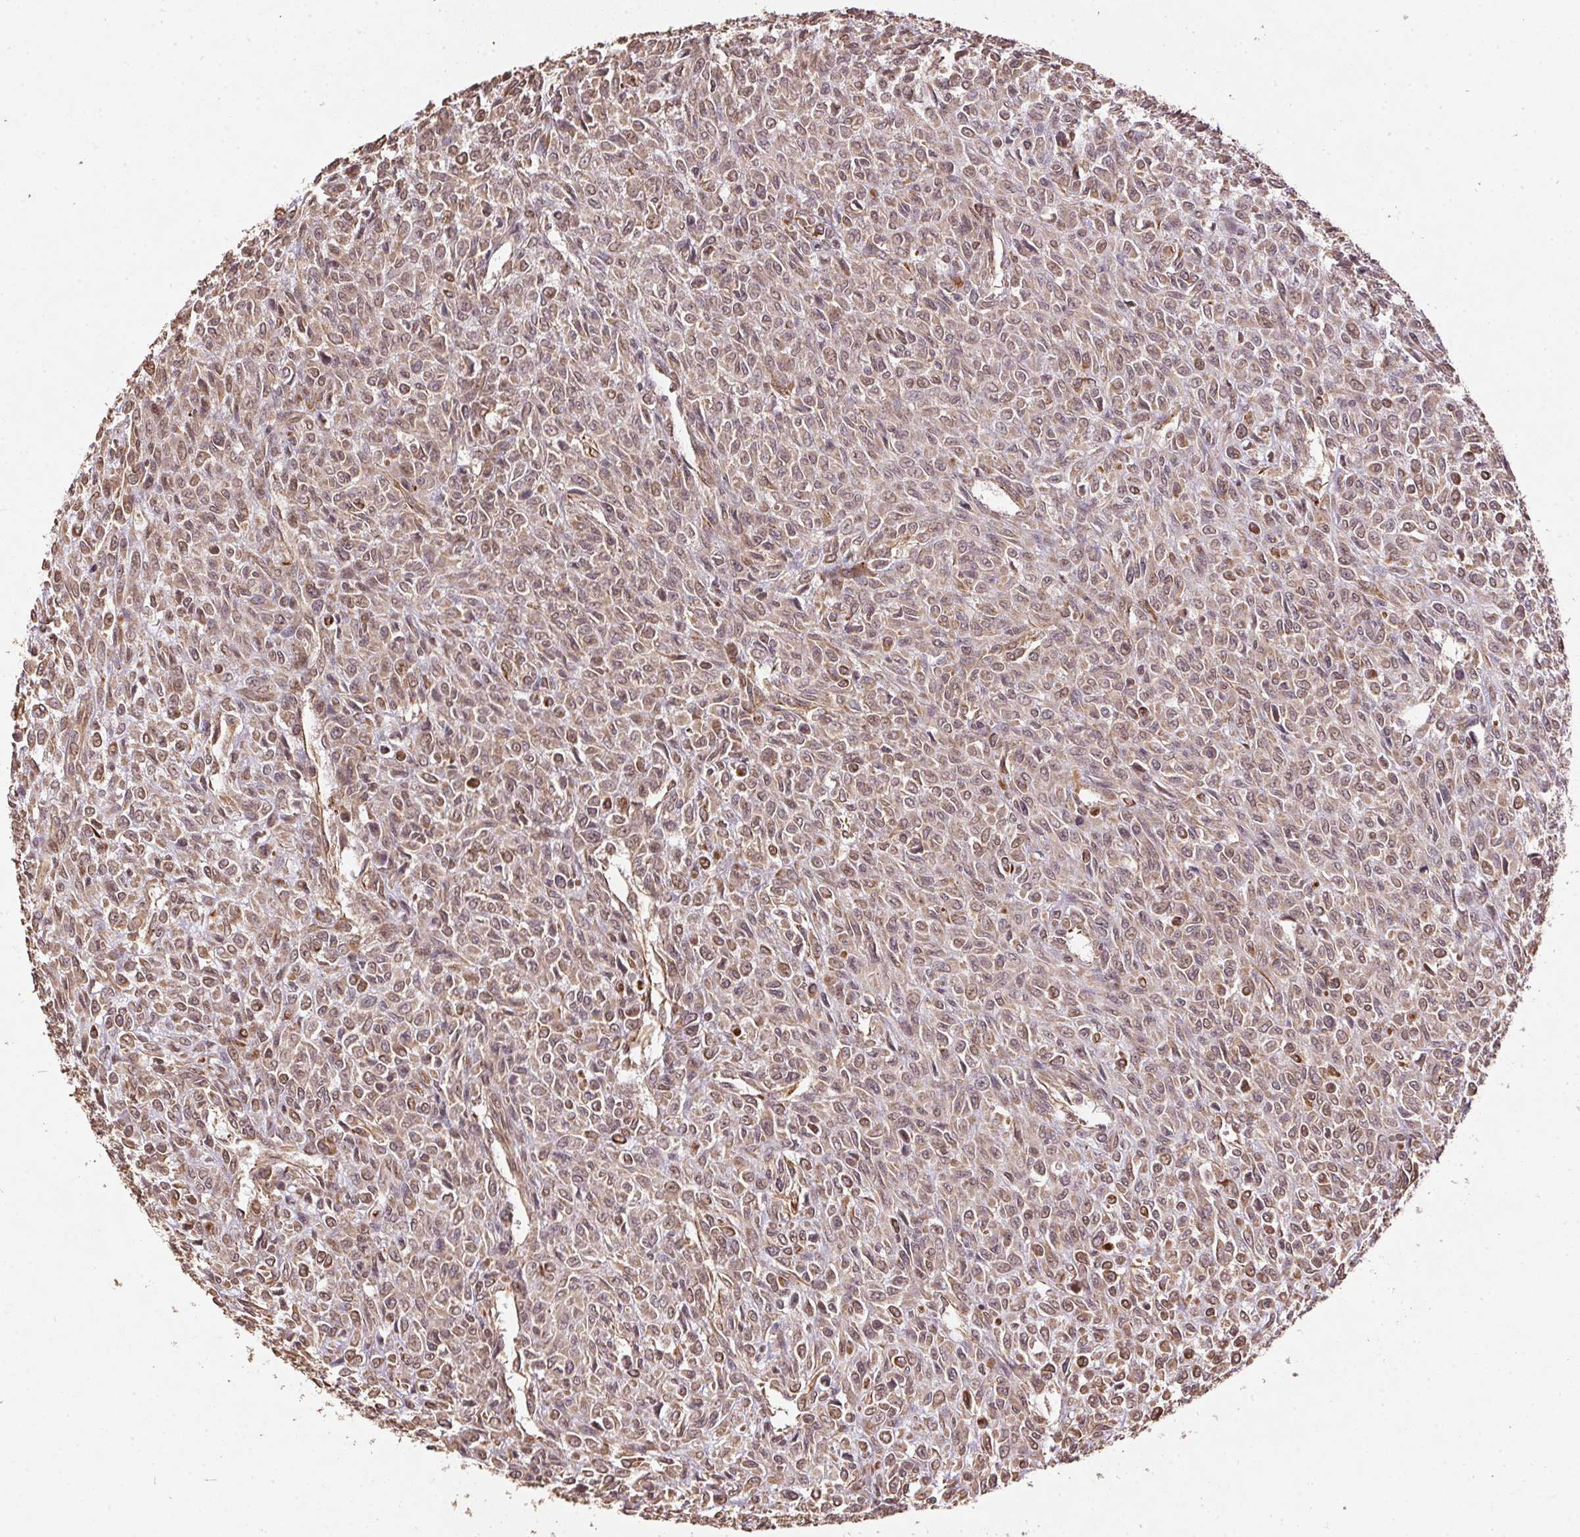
{"staining": {"intensity": "weak", "quantity": ">75%", "location": "cytoplasmic/membranous"}, "tissue": "renal cancer", "cell_type": "Tumor cells", "image_type": "cancer", "snomed": [{"axis": "morphology", "description": "Adenocarcinoma, NOS"}, {"axis": "topography", "description": "Kidney"}], "caption": "Immunohistochemical staining of renal cancer (adenocarcinoma) demonstrates weak cytoplasmic/membranous protein positivity in approximately >75% of tumor cells.", "gene": "SPRED2", "patient": {"sex": "male", "age": 58}}